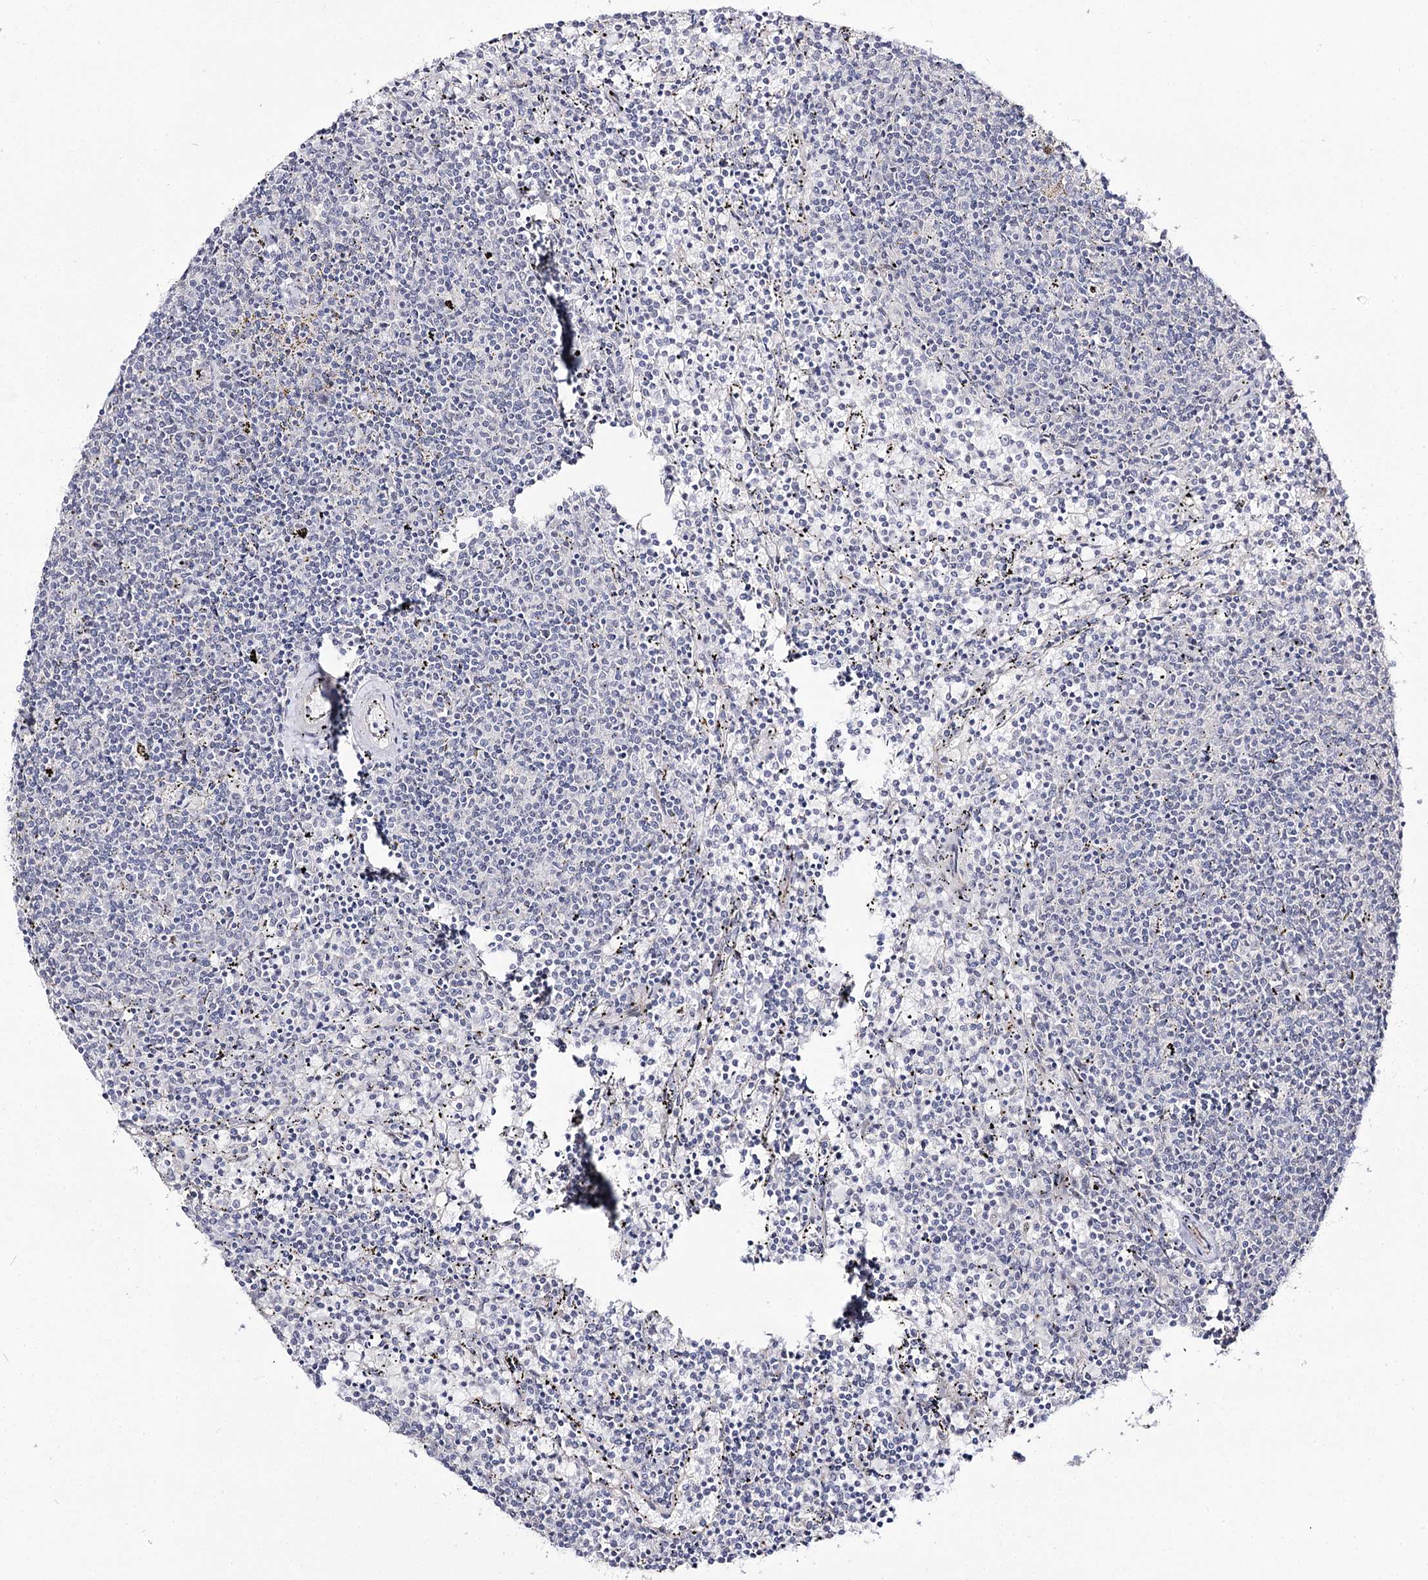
{"staining": {"intensity": "negative", "quantity": "none", "location": "none"}, "tissue": "lymphoma", "cell_type": "Tumor cells", "image_type": "cancer", "snomed": [{"axis": "morphology", "description": "Malignant lymphoma, non-Hodgkin's type, Low grade"}, {"axis": "topography", "description": "Spleen"}], "caption": "Lymphoma was stained to show a protein in brown. There is no significant expression in tumor cells.", "gene": "RRP9", "patient": {"sex": "female", "age": 50}}